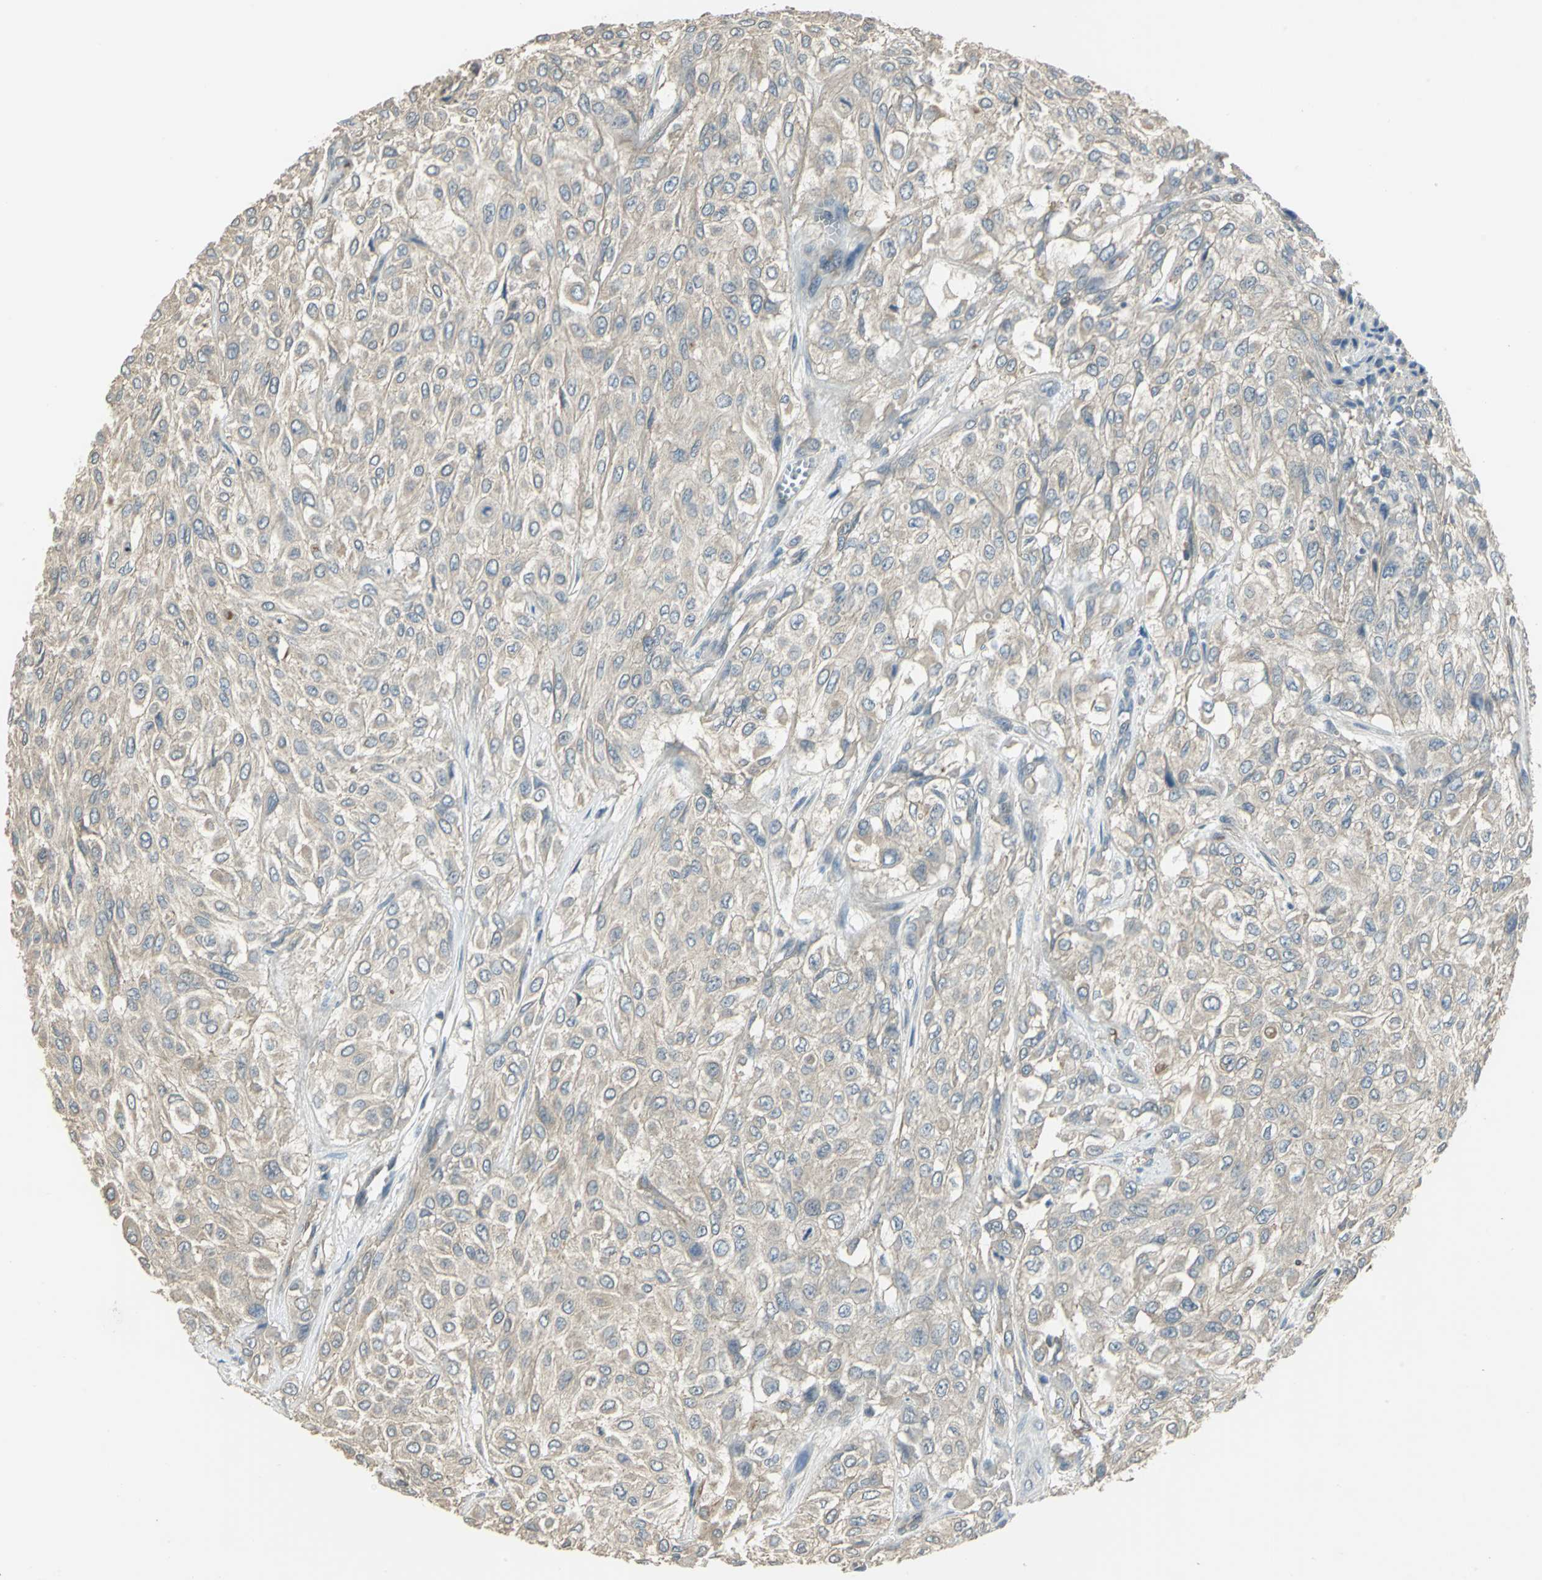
{"staining": {"intensity": "weak", "quantity": ">75%", "location": "cytoplasmic/membranous"}, "tissue": "urothelial cancer", "cell_type": "Tumor cells", "image_type": "cancer", "snomed": [{"axis": "morphology", "description": "Urothelial carcinoma, High grade"}, {"axis": "topography", "description": "Urinary bladder"}], "caption": "Urothelial cancer was stained to show a protein in brown. There is low levels of weak cytoplasmic/membranous staining in approximately >75% of tumor cells. The staining was performed using DAB, with brown indicating positive protein expression. Nuclei are stained blue with hematoxylin.", "gene": "RAPGEF1", "patient": {"sex": "male", "age": 57}}